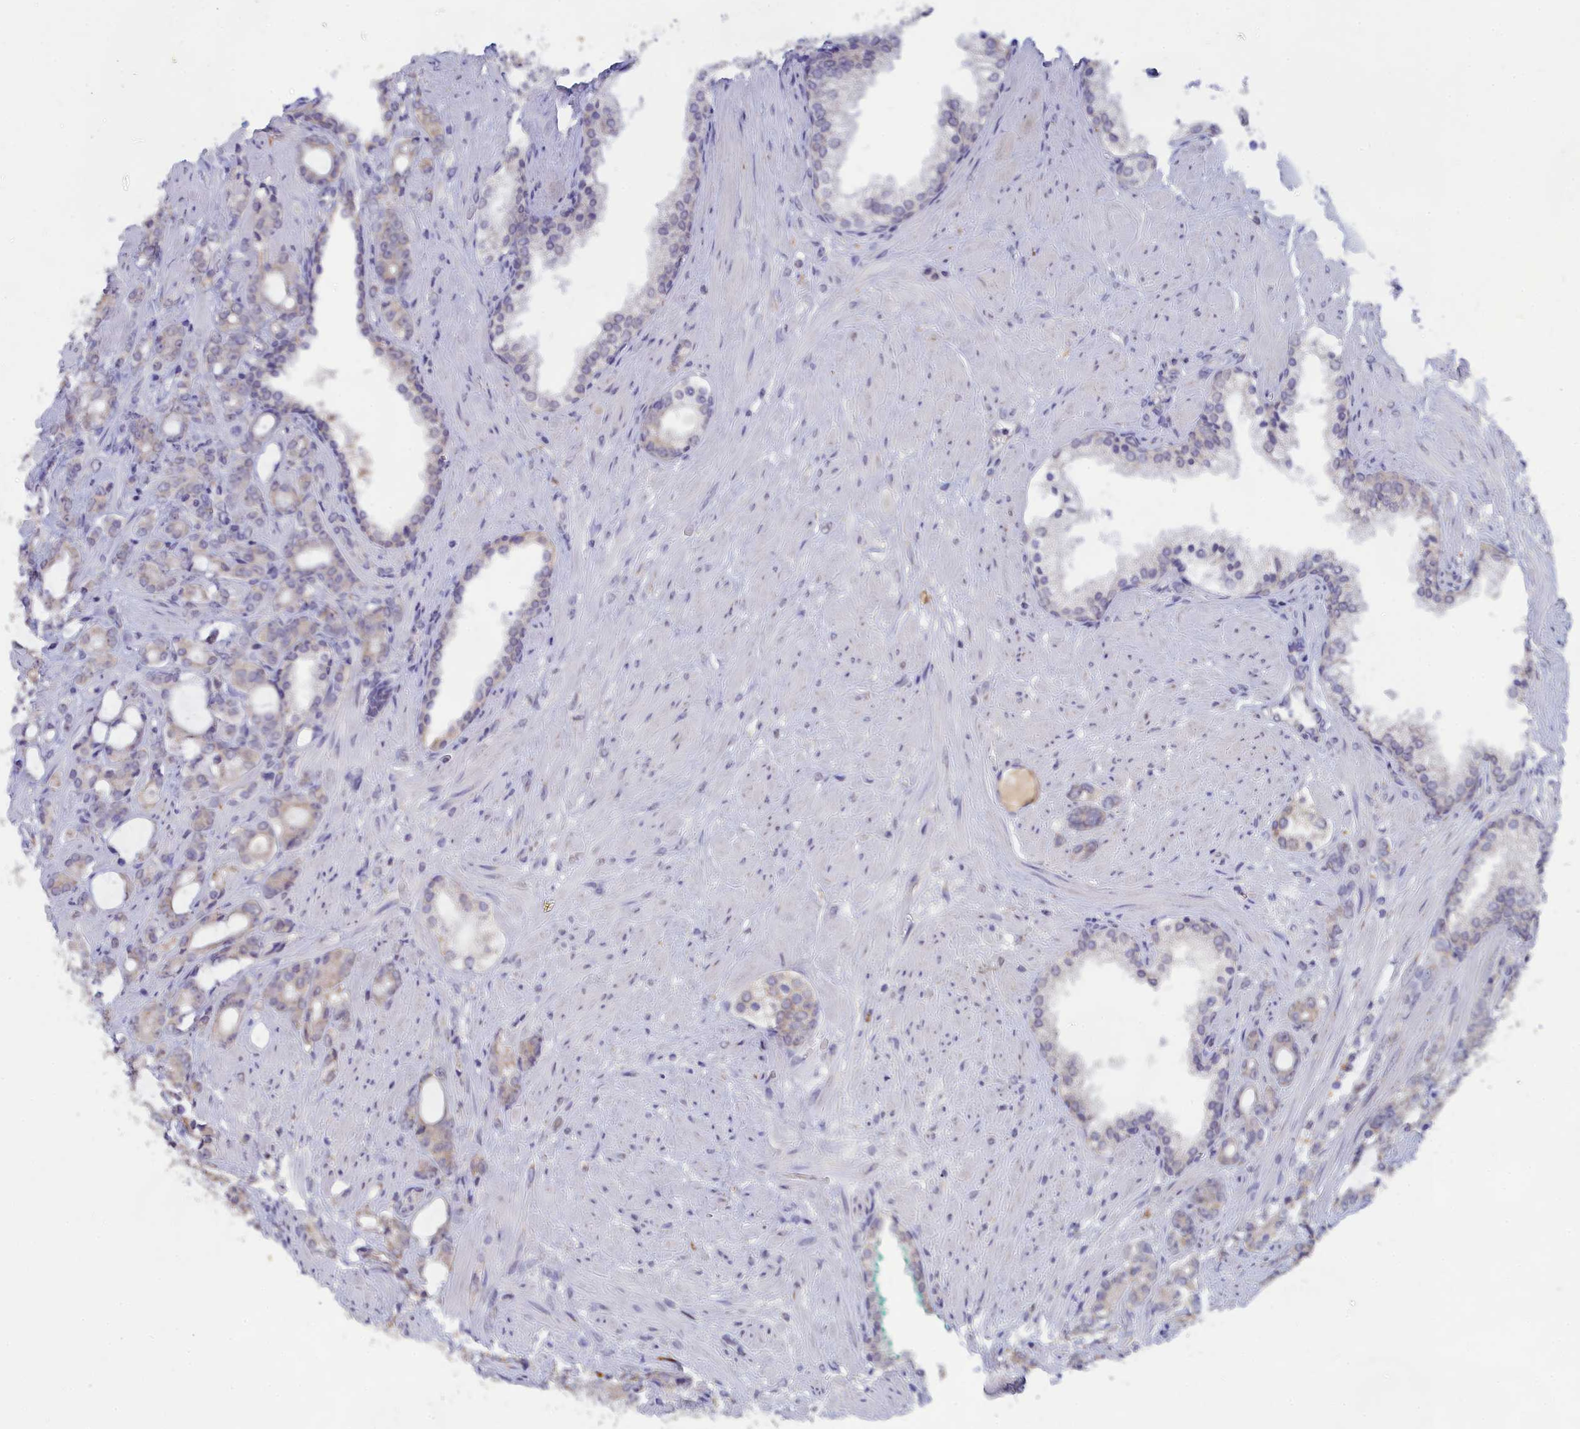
{"staining": {"intensity": "weak", "quantity": "<25%", "location": "cytoplasmic/membranous"}, "tissue": "prostate cancer", "cell_type": "Tumor cells", "image_type": "cancer", "snomed": [{"axis": "morphology", "description": "Adenocarcinoma, High grade"}, {"axis": "topography", "description": "Prostate"}], "caption": "This is a image of immunohistochemistry staining of prostate cancer, which shows no positivity in tumor cells. (Immunohistochemistry (ihc), brightfield microscopy, high magnification).", "gene": "LRIF1", "patient": {"sex": "male", "age": 72}}